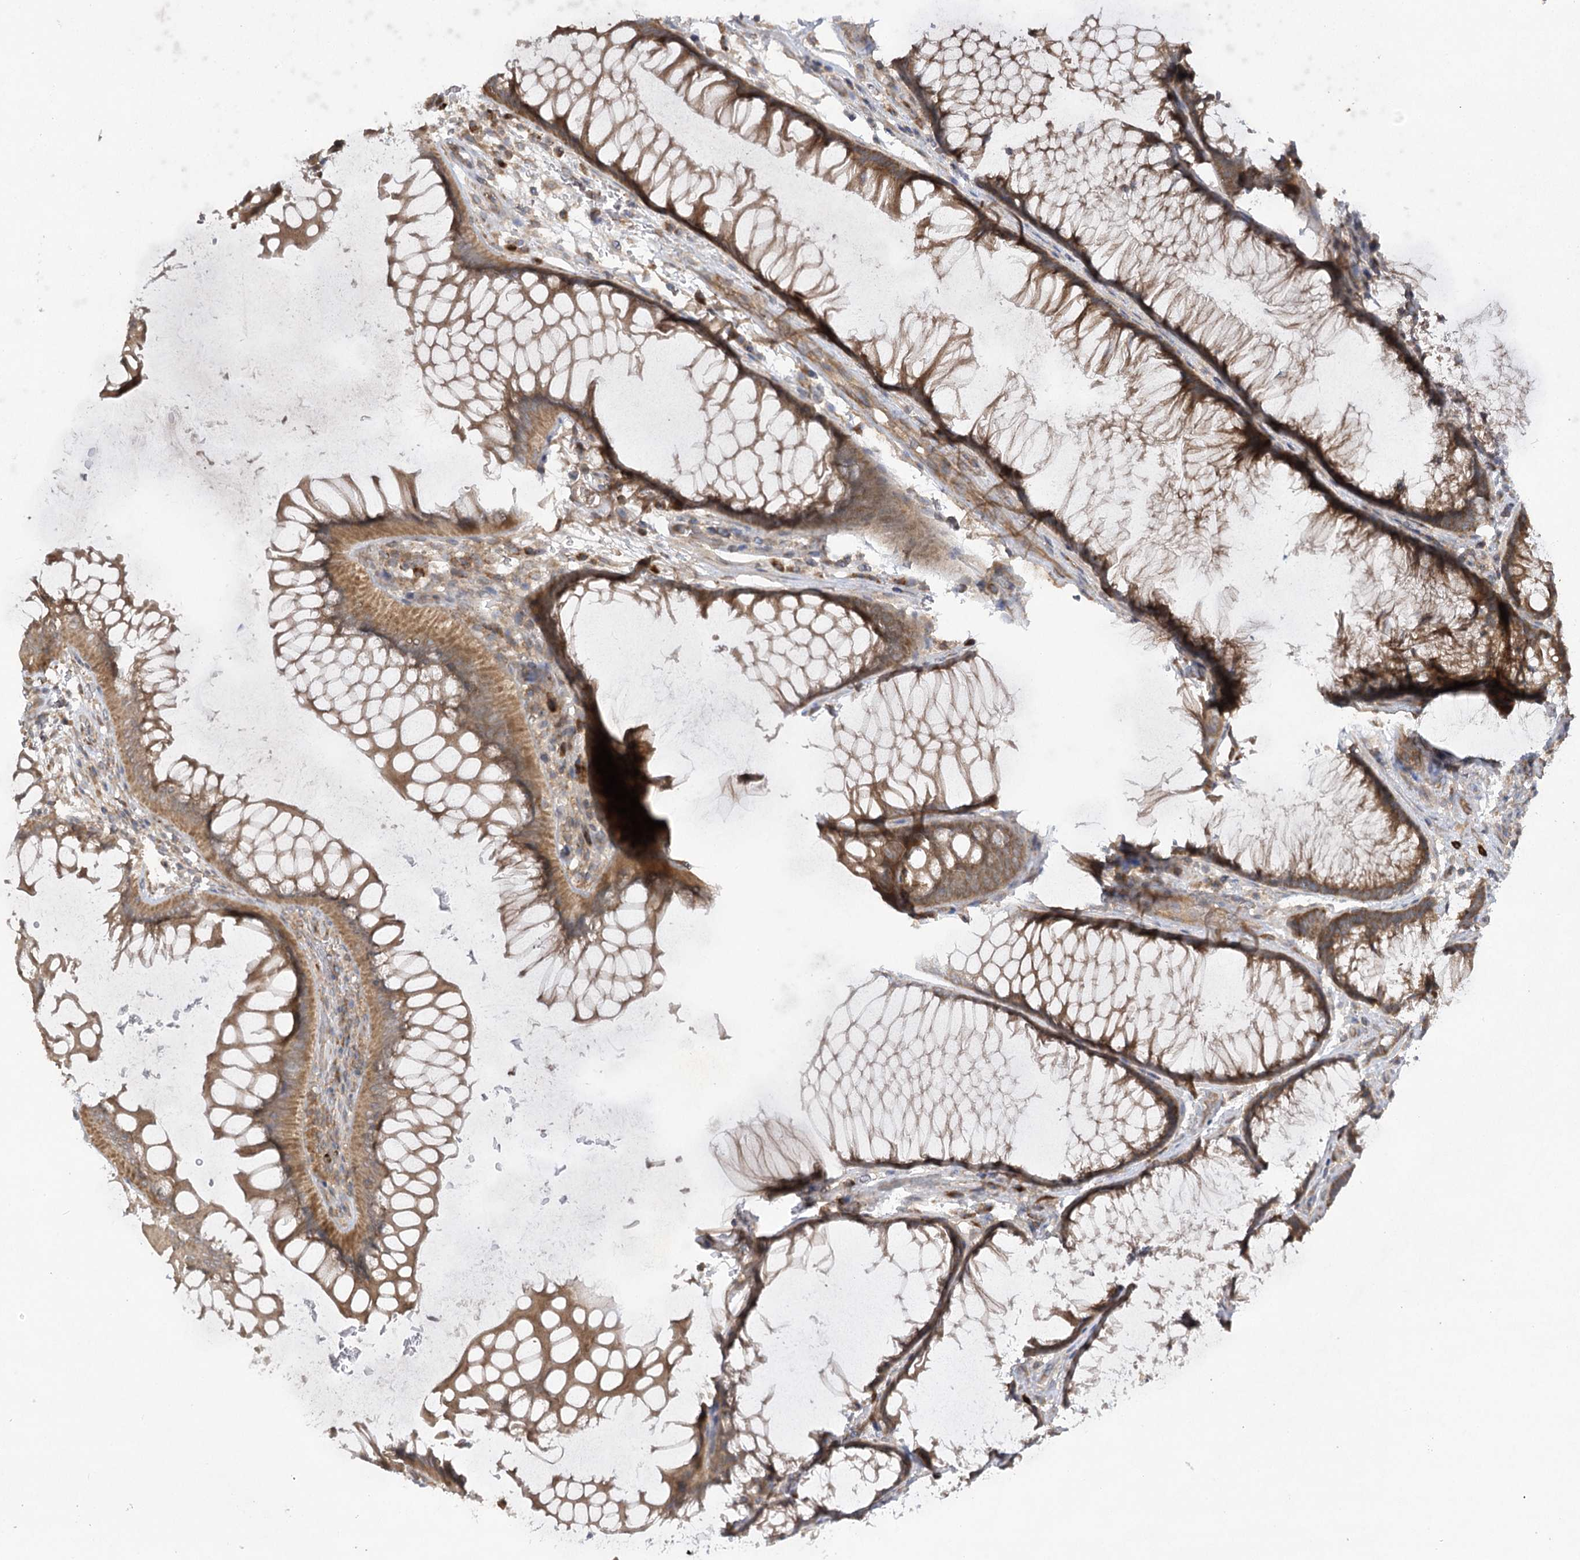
{"staining": {"intensity": "weak", "quantity": ">75%", "location": "cytoplasmic/membranous"}, "tissue": "colon", "cell_type": "Endothelial cells", "image_type": "normal", "snomed": [{"axis": "morphology", "description": "Normal tissue, NOS"}, {"axis": "topography", "description": "Colon"}], "caption": "An immunohistochemistry (IHC) image of unremarkable tissue is shown. Protein staining in brown labels weak cytoplasmic/membranous positivity in colon within endothelial cells.", "gene": "TRAF3IP1", "patient": {"sex": "female", "age": 82}}